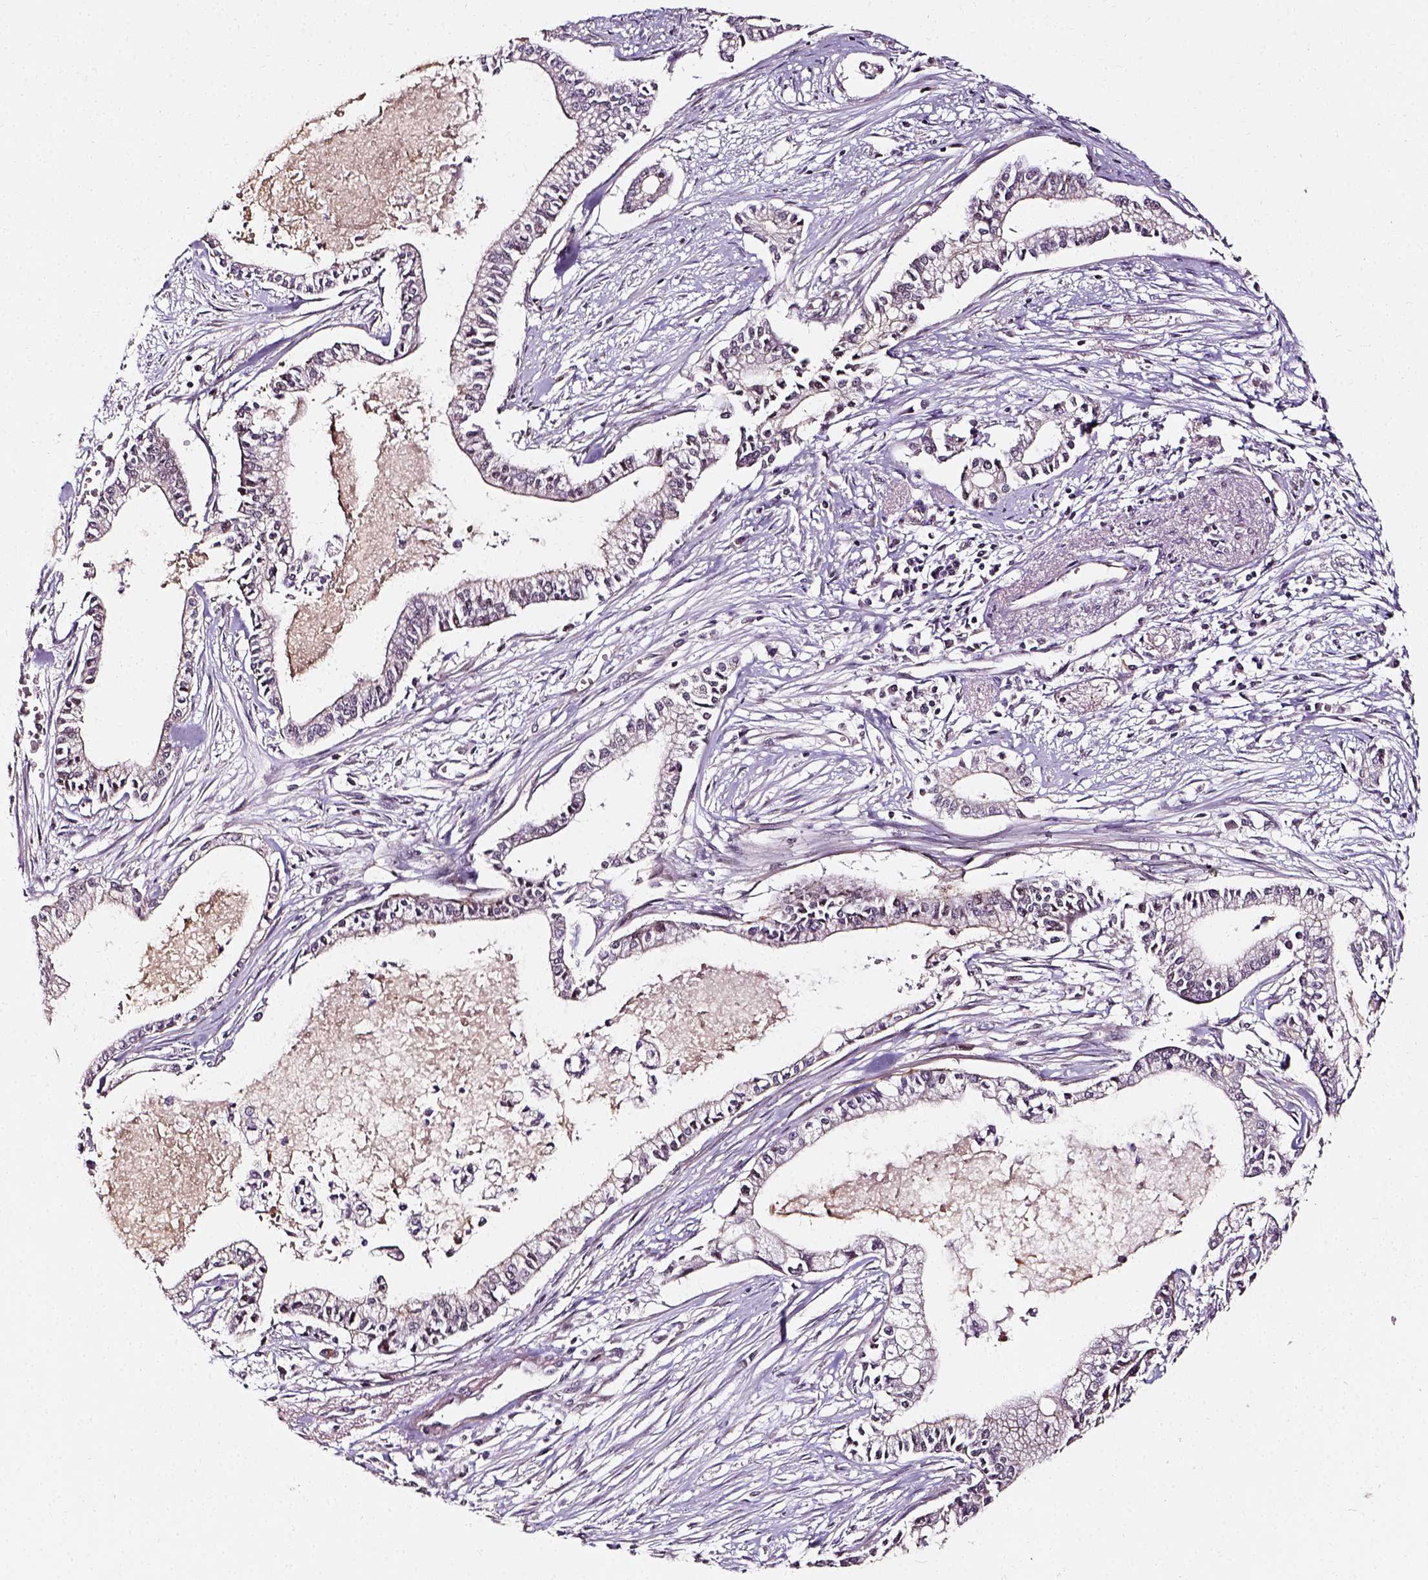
{"staining": {"intensity": "negative", "quantity": "none", "location": "none"}, "tissue": "pancreatic cancer", "cell_type": "Tumor cells", "image_type": "cancer", "snomed": [{"axis": "morphology", "description": "Adenocarcinoma, NOS"}, {"axis": "topography", "description": "Pancreas"}], "caption": "DAB (3,3'-diaminobenzidine) immunohistochemical staining of human pancreatic cancer (adenocarcinoma) displays no significant expression in tumor cells.", "gene": "NACC1", "patient": {"sex": "female", "age": 65}}